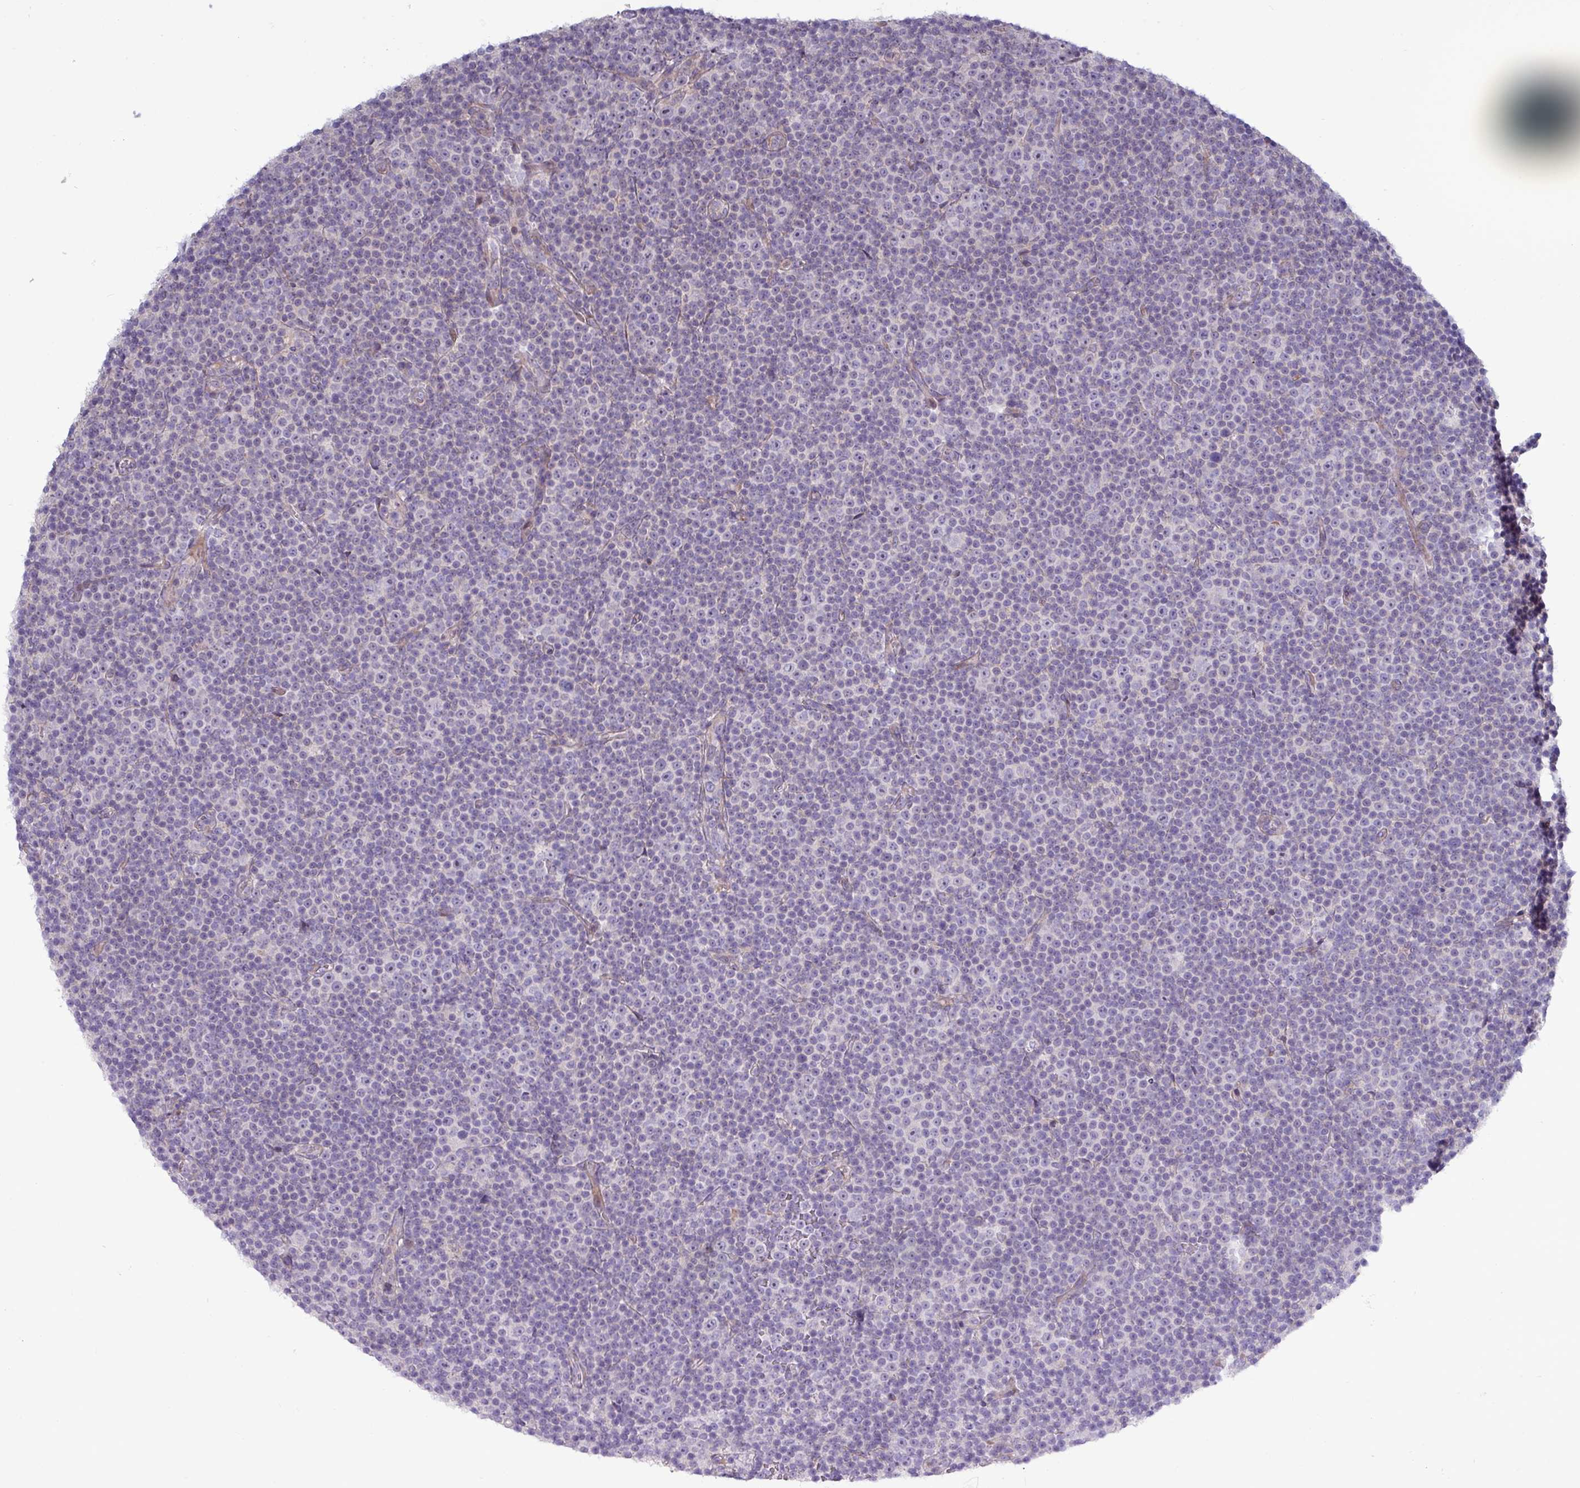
{"staining": {"intensity": "negative", "quantity": "none", "location": "none"}, "tissue": "lymphoma", "cell_type": "Tumor cells", "image_type": "cancer", "snomed": [{"axis": "morphology", "description": "Malignant lymphoma, non-Hodgkin's type, Low grade"}, {"axis": "topography", "description": "Lymph node"}], "caption": "High power microscopy micrograph of an immunohistochemistry (IHC) image of malignant lymphoma, non-Hodgkin's type (low-grade), revealing no significant positivity in tumor cells.", "gene": "TNFSF12", "patient": {"sex": "female", "age": 67}}